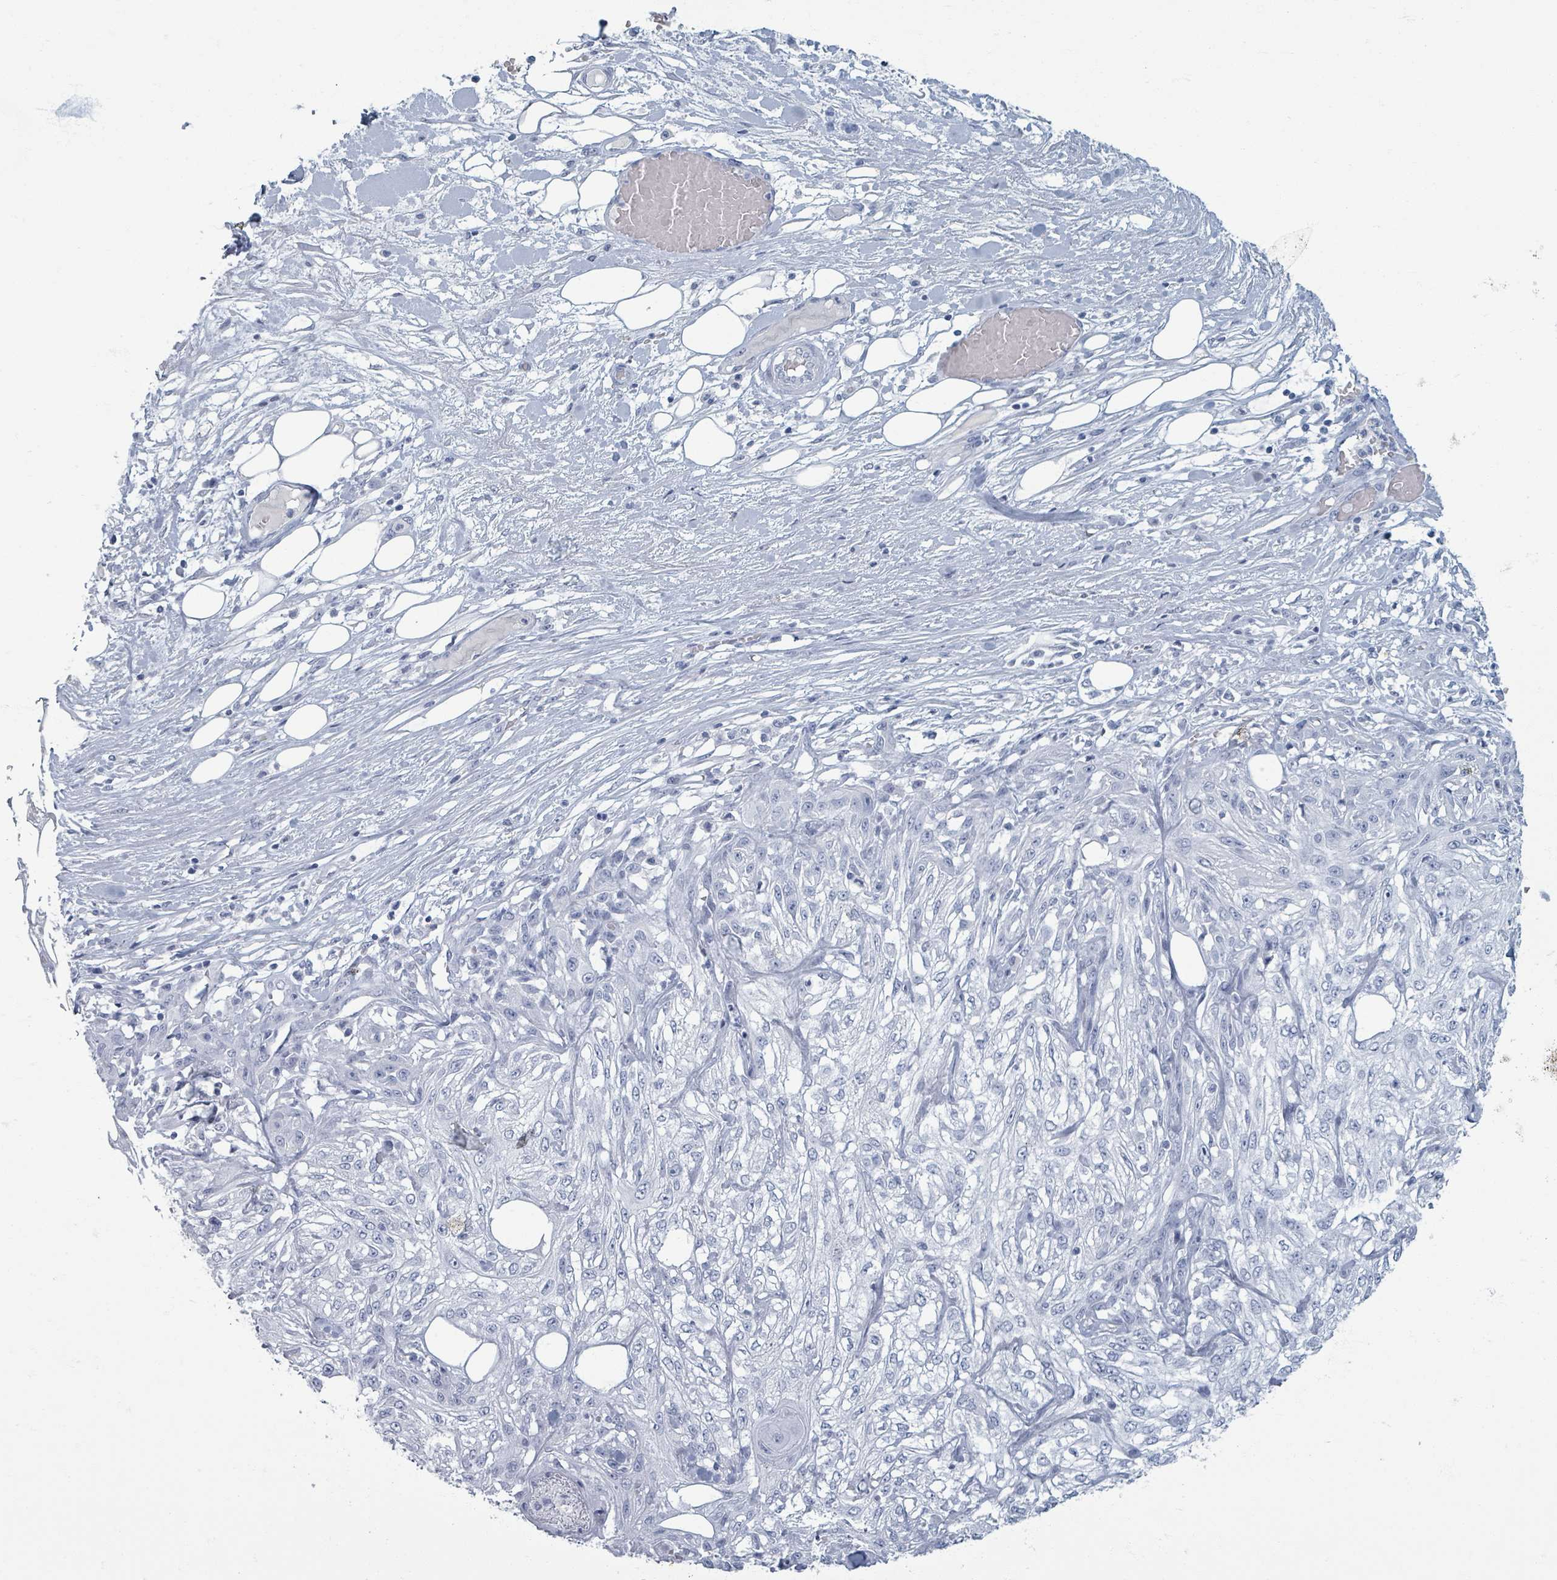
{"staining": {"intensity": "negative", "quantity": "none", "location": "none"}, "tissue": "skin cancer", "cell_type": "Tumor cells", "image_type": "cancer", "snomed": [{"axis": "morphology", "description": "Squamous cell carcinoma, NOS"}, {"axis": "morphology", "description": "Squamous cell carcinoma, metastatic, NOS"}, {"axis": "topography", "description": "Skin"}, {"axis": "topography", "description": "Lymph node"}], "caption": "Tumor cells are negative for brown protein staining in skin cancer (metastatic squamous cell carcinoma).", "gene": "TAS2R1", "patient": {"sex": "male", "age": 75}}